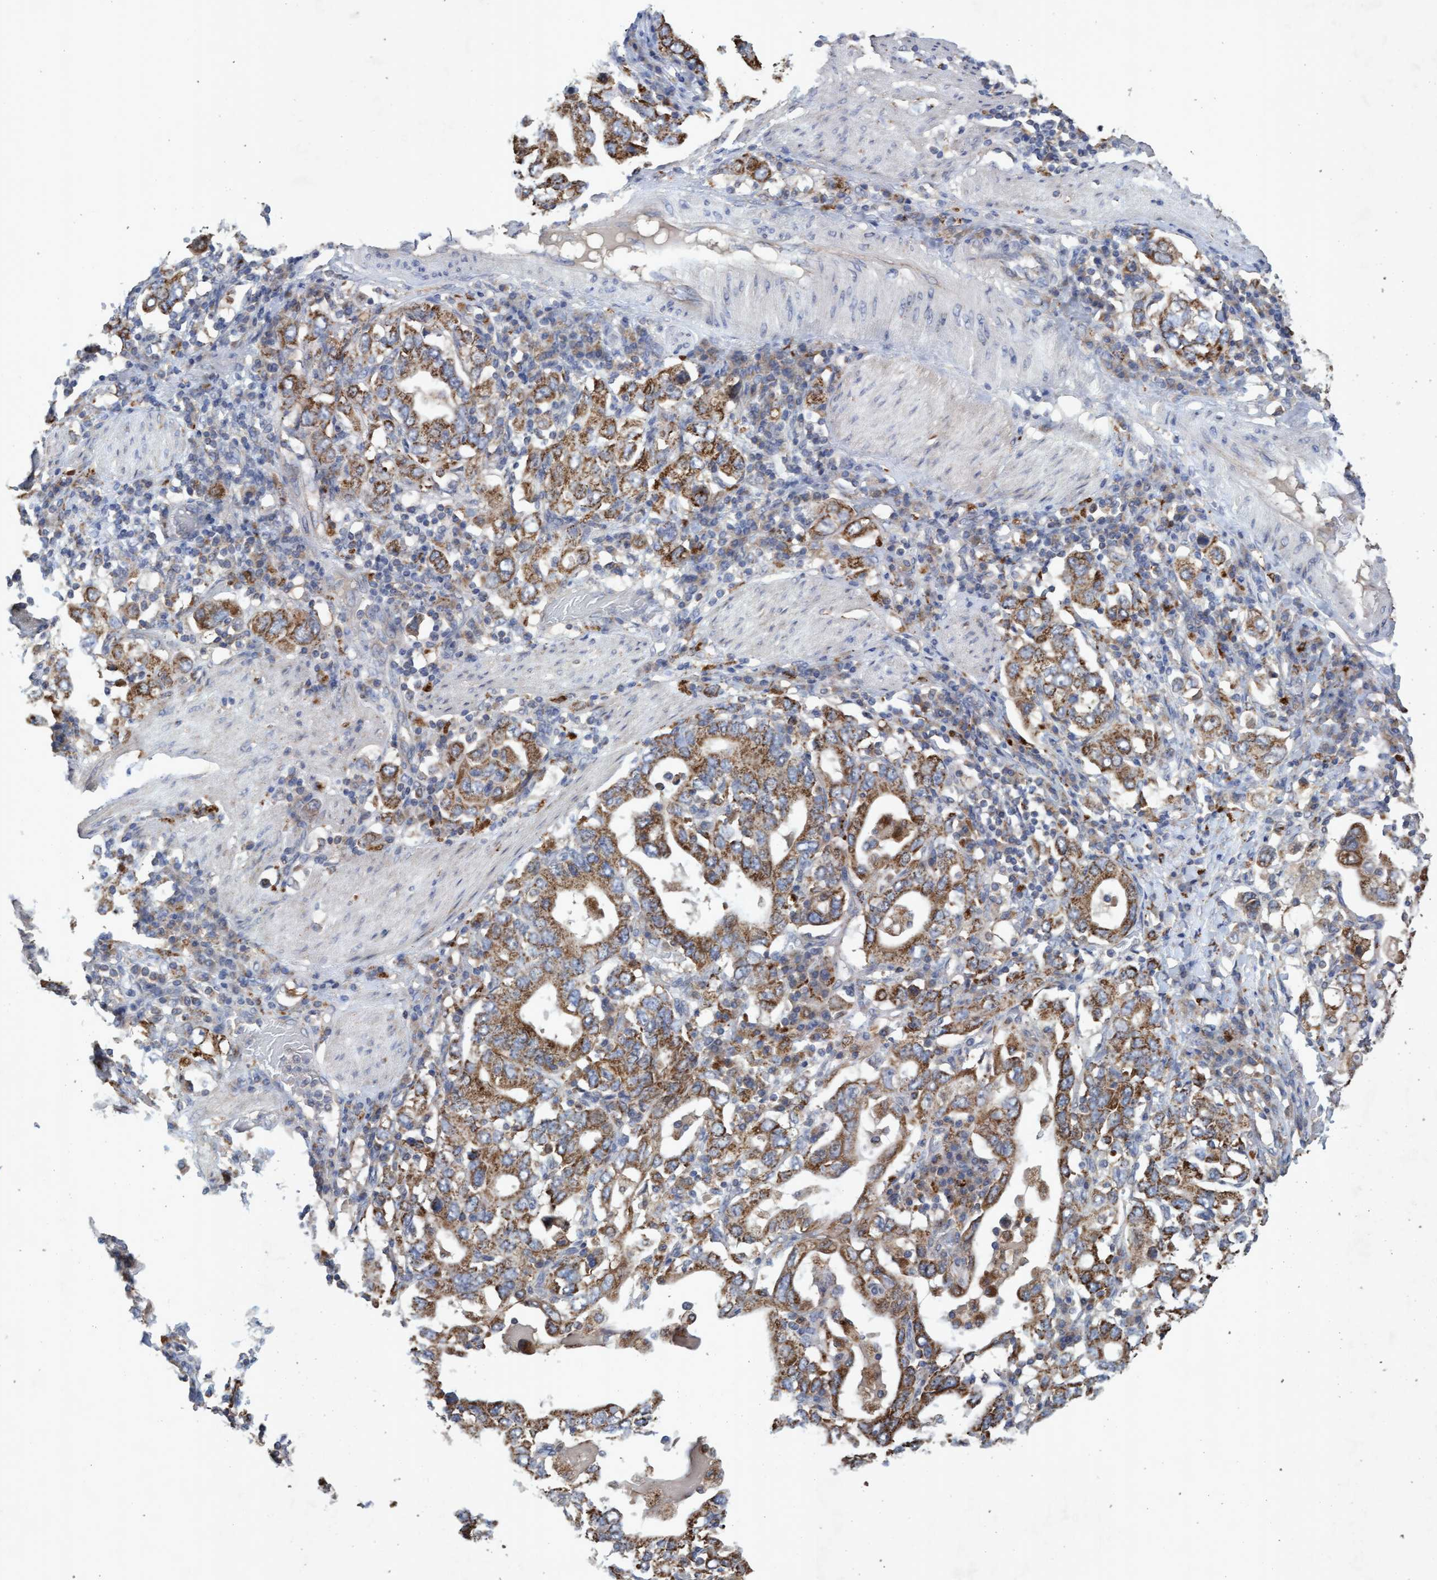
{"staining": {"intensity": "moderate", "quantity": ">75%", "location": "cytoplasmic/membranous"}, "tissue": "stomach cancer", "cell_type": "Tumor cells", "image_type": "cancer", "snomed": [{"axis": "morphology", "description": "Adenocarcinoma, NOS"}, {"axis": "topography", "description": "Stomach, upper"}], "caption": "Immunohistochemistry (IHC) of adenocarcinoma (stomach) displays medium levels of moderate cytoplasmic/membranous positivity in about >75% of tumor cells.", "gene": "ATPAF2", "patient": {"sex": "male", "age": 62}}